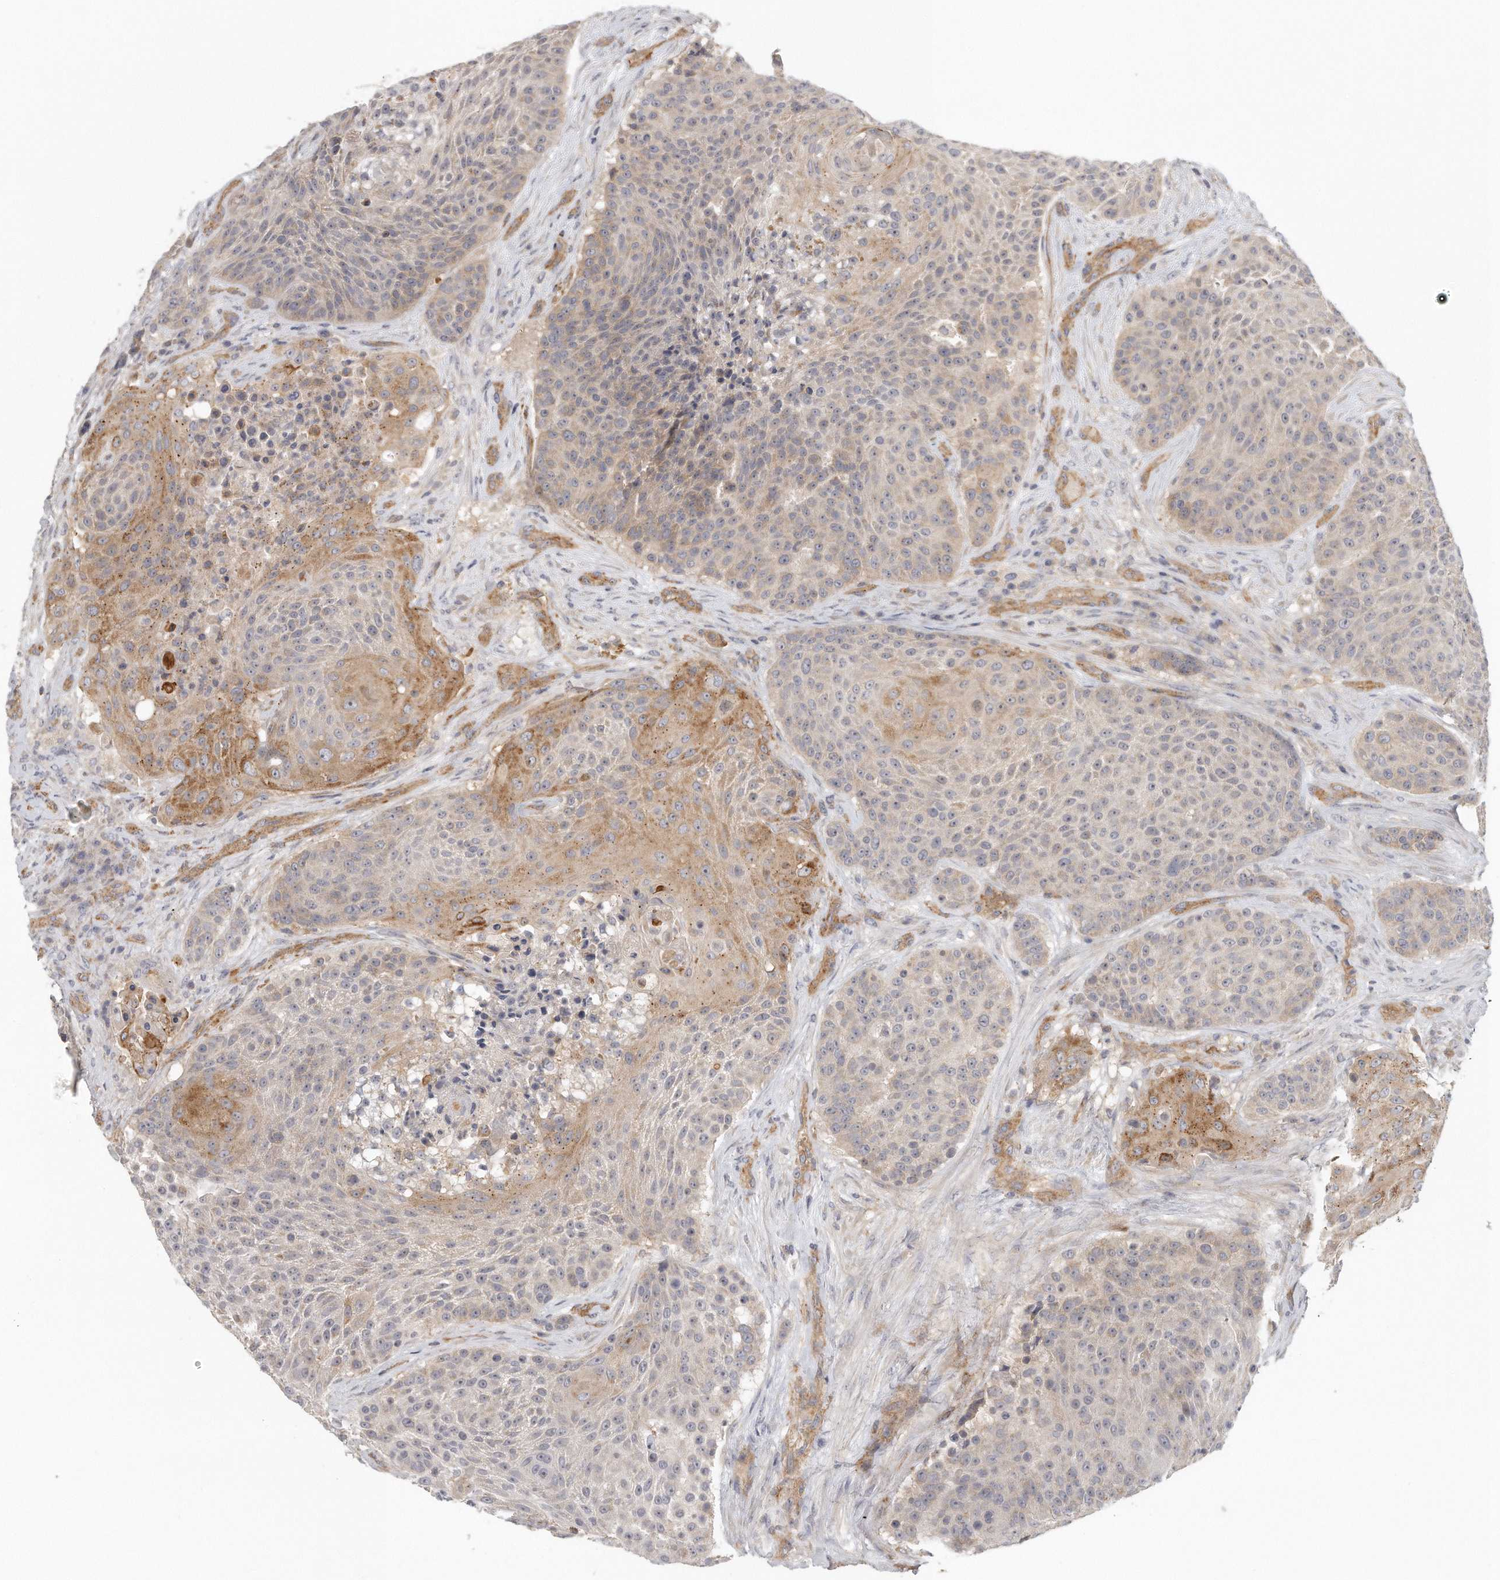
{"staining": {"intensity": "moderate", "quantity": "<25%", "location": "cytoplasmic/membranous"}, "tissue": "urothelial cancer", "cell_type": "Tumor cells", "image_type": "cancer", "snomed": [{"axis": "morphology", "description": "Urothelial carcinoma, High grade"}, {"axis": "topography", "description": "Urinary bladder"}], "caption": "Protein expression analysis of urothelial cancer demonstrates moderate cytoplasmic/membranous staining in about <25% of tumor cells.", "gene": "MTERF4", "patient": {"sex": "female", "age": 63}}